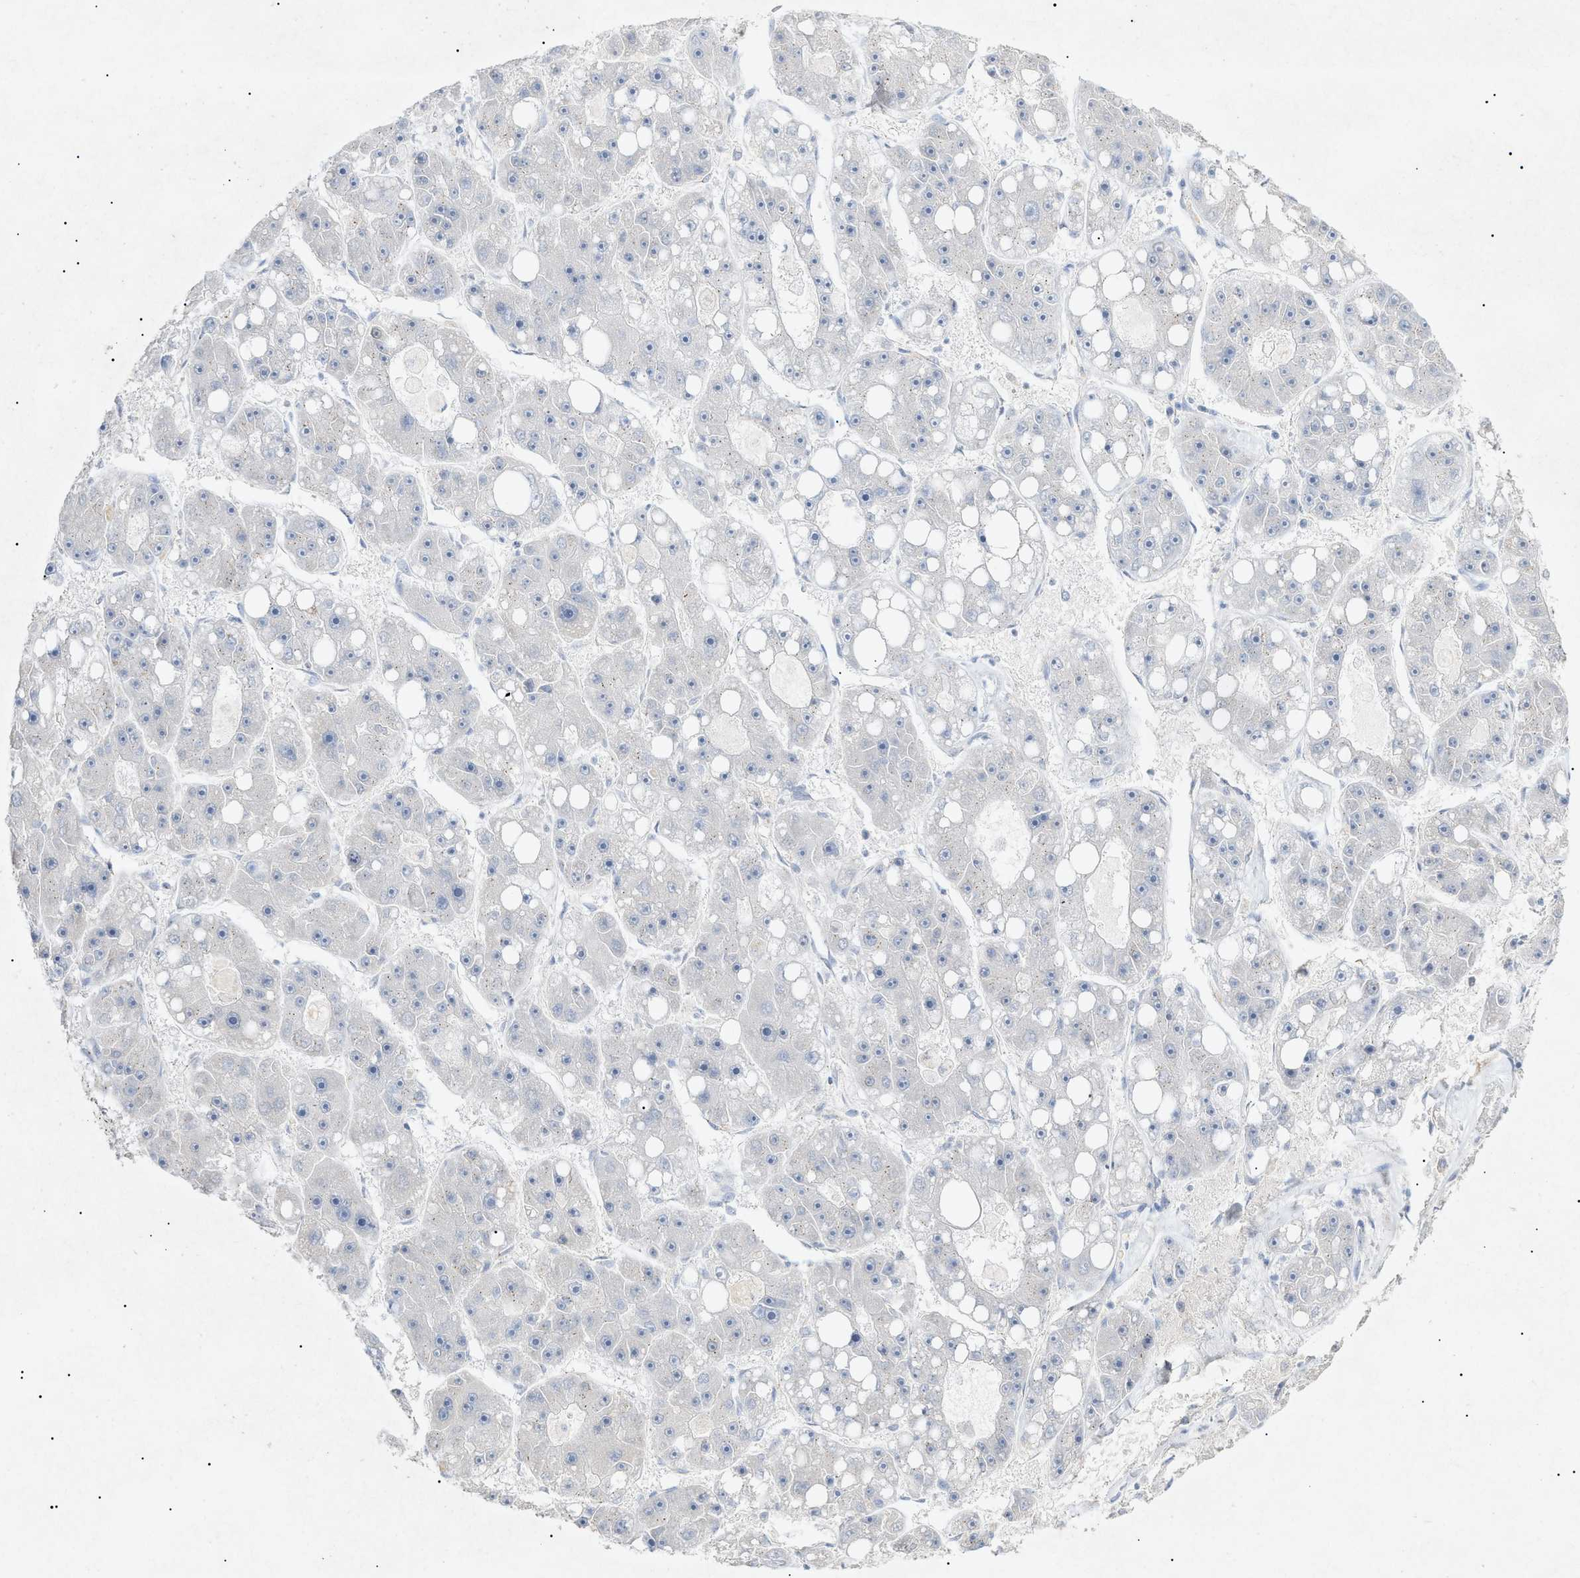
{"staining": {"intensity": "negative", "quantity": "none", "location": "none"}, "tissue": "liver cancer", "cell_type": "Tumor cells", "image_type": "cancer", "snomed": [{"axis": "morphology", "description": "Carcinoma, Hepatocellular, NOS"}, {"axis": "topography", "description": "Liver"}], "caption": "A micrograph of human liver cancer (hepatocellular carcinoma) is negative for staining in tumor cells.", "gene": "SLC25A31", "patient": {"sex": "female", "age": 61}}